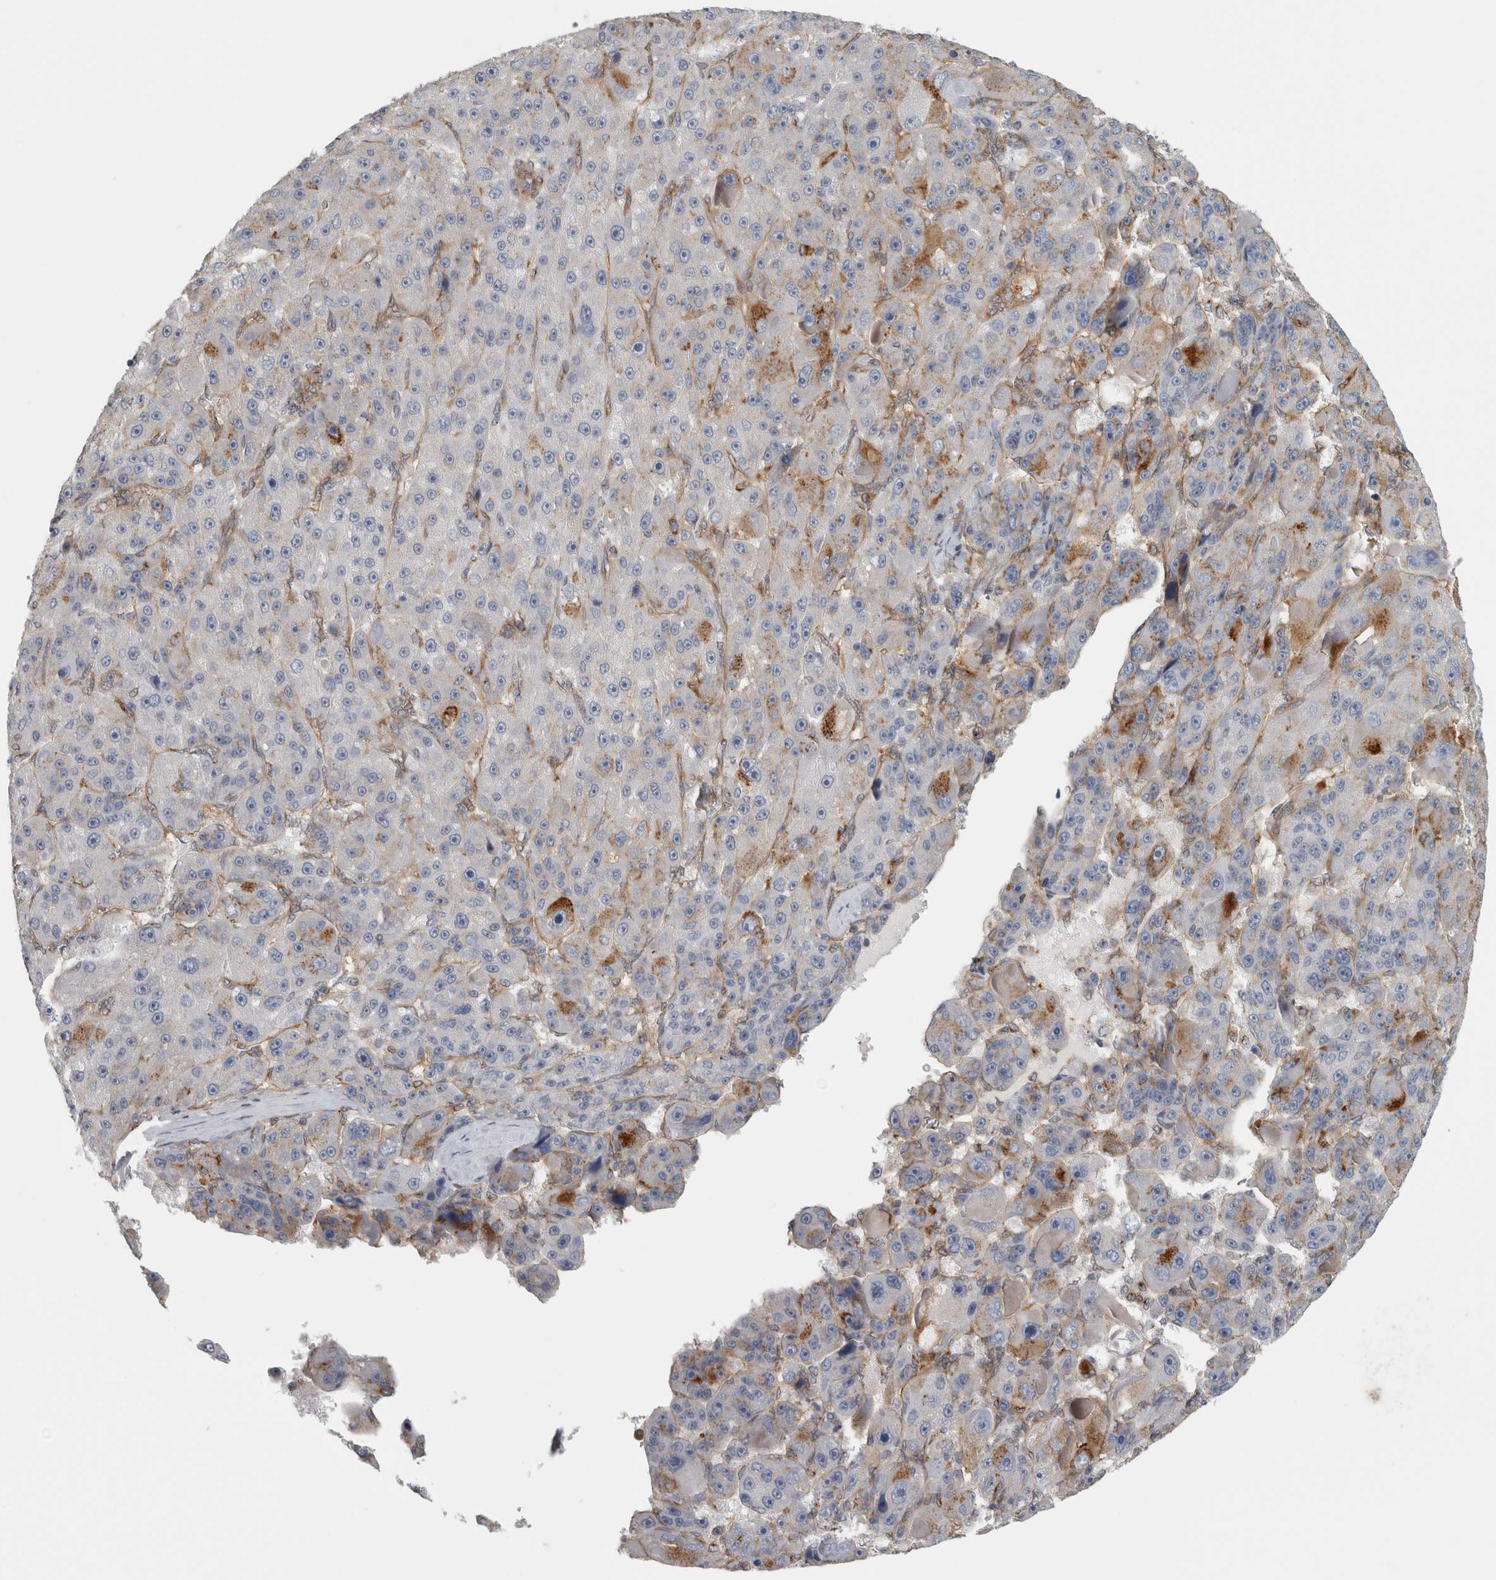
{"staining": {"intensity": "moderate", "quantity": "<25%", "location": "cytoplasmic/membranous"}, "tissue": "liver cancer", "cell_type": "Tumor cells", "image_type": "cancer", "snomed": [{"axis": "morphology", "description": "Carcinoma, Hepatocellular, NOS"}, {"axis": "topography", "description": "Liver"}], "caption": "IHC (DAB (3,3'-diaminobenzidine)) staining of human hepatocellular carcinoma (liver) reveals moderate cytoplasmic/membranous protein expression in about <25% of tumor cells.", "gene": "PEX6", "patient": {"sex": "male", "age": 76}}